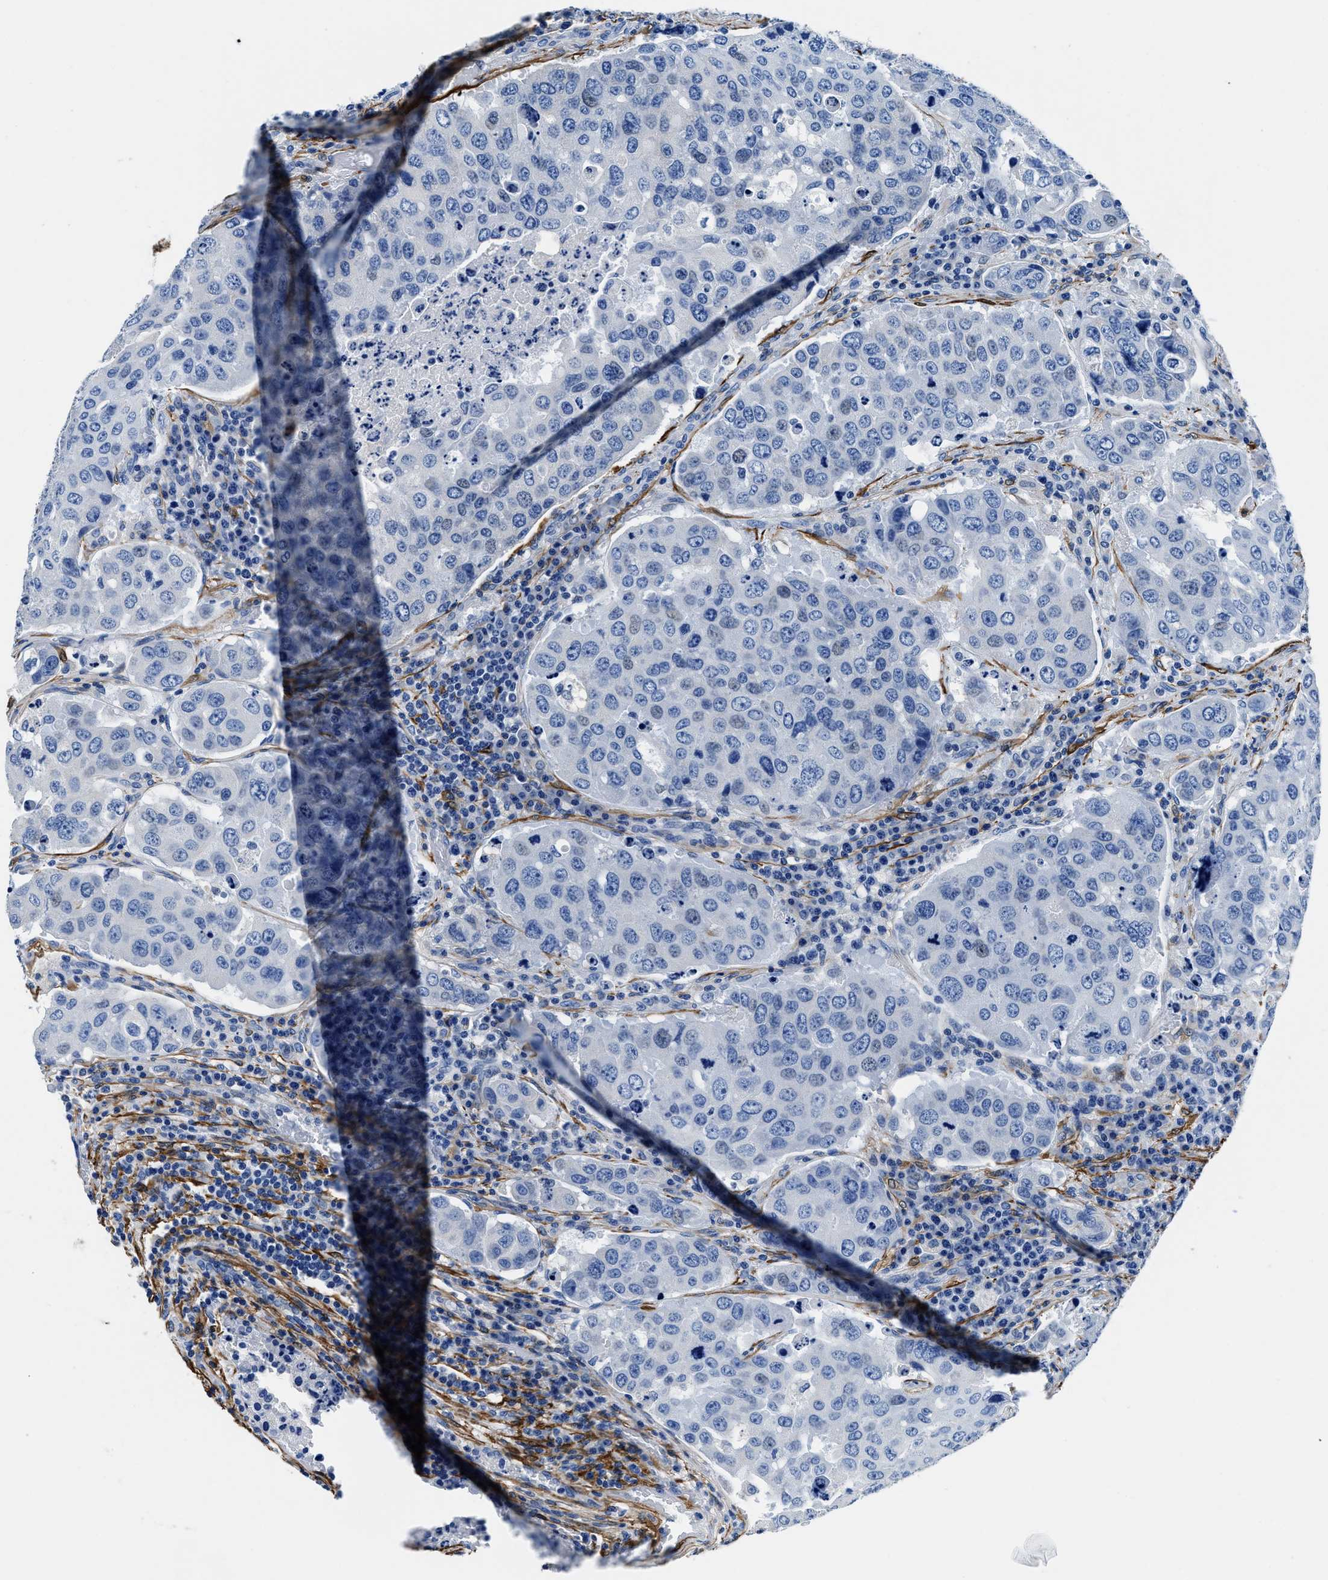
{"staining": {"intensity": "negative", "quantity": "none", "location": "none"}, "tissue": "urothelial cancer", "cell_type": "Tumor cells", "image_type": "cancer", "snomed": [{"axis": "morphology", "description": "Urothelial carcinoma, High grade"}, {"axis": "topography", "description": "Lymph node"}, {"axis": "topography", "description": "Urinary bladder"}], "caption": "A micrograph of urothelial carcinoma (high-grade) stained for a protein reveals no brown staining in tumor cells. The staining was performed using DAB (3,3'-diaminobenzidine) to visualize the protein expression in brown, while the nuclei were stained in blue with hematoxylin (Magnification: 20x).", "gene": "TEX261", "patient": {"sex": "male", "age": 51}}